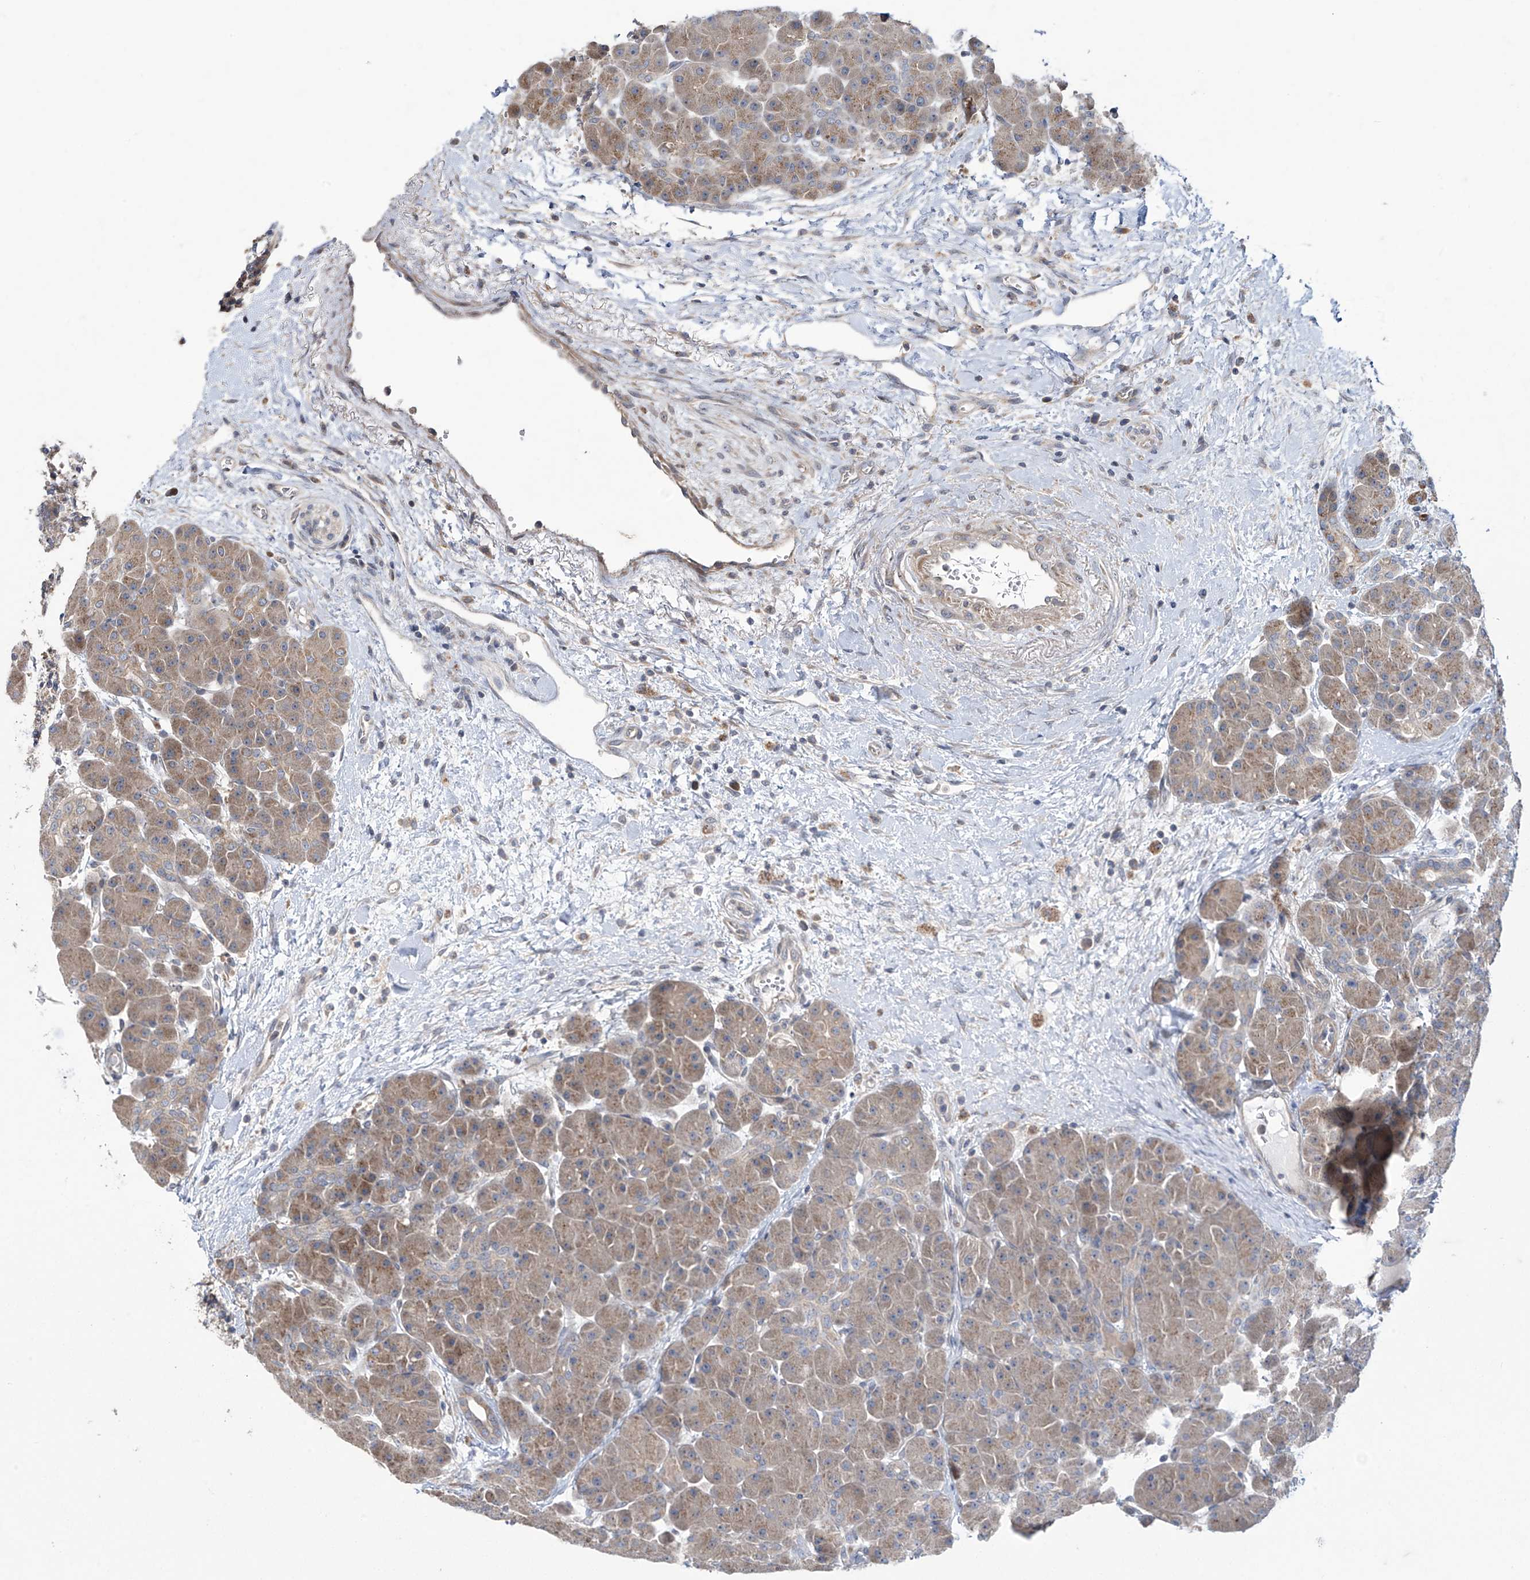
{"staining": {"intensity": "moderate", "quantity": ">75%", "location": "cytoplasmic/membranous"}, "tissue": "pancreas", "cell_type": "Exocrine glandular cells", "image_type": "normal", "snomed": [{"axis": "morphology", "description": "Normal tissue, NOS"}, {"axis": "topography", "description": "Pancreas"}], "caption": "High-magnification brightfield microscopy of benign pancreas stained with DAB (3,3'-diaminobenzidine) (brown) and counterstained with hematoxylin (blue). exocrine glandular cells exhibit moderate cytoplasmic/membranous expression is seen in approximately>75% of cells.", "gene": "TRIM60", "patient": {"sex": "male", "age": 66}}